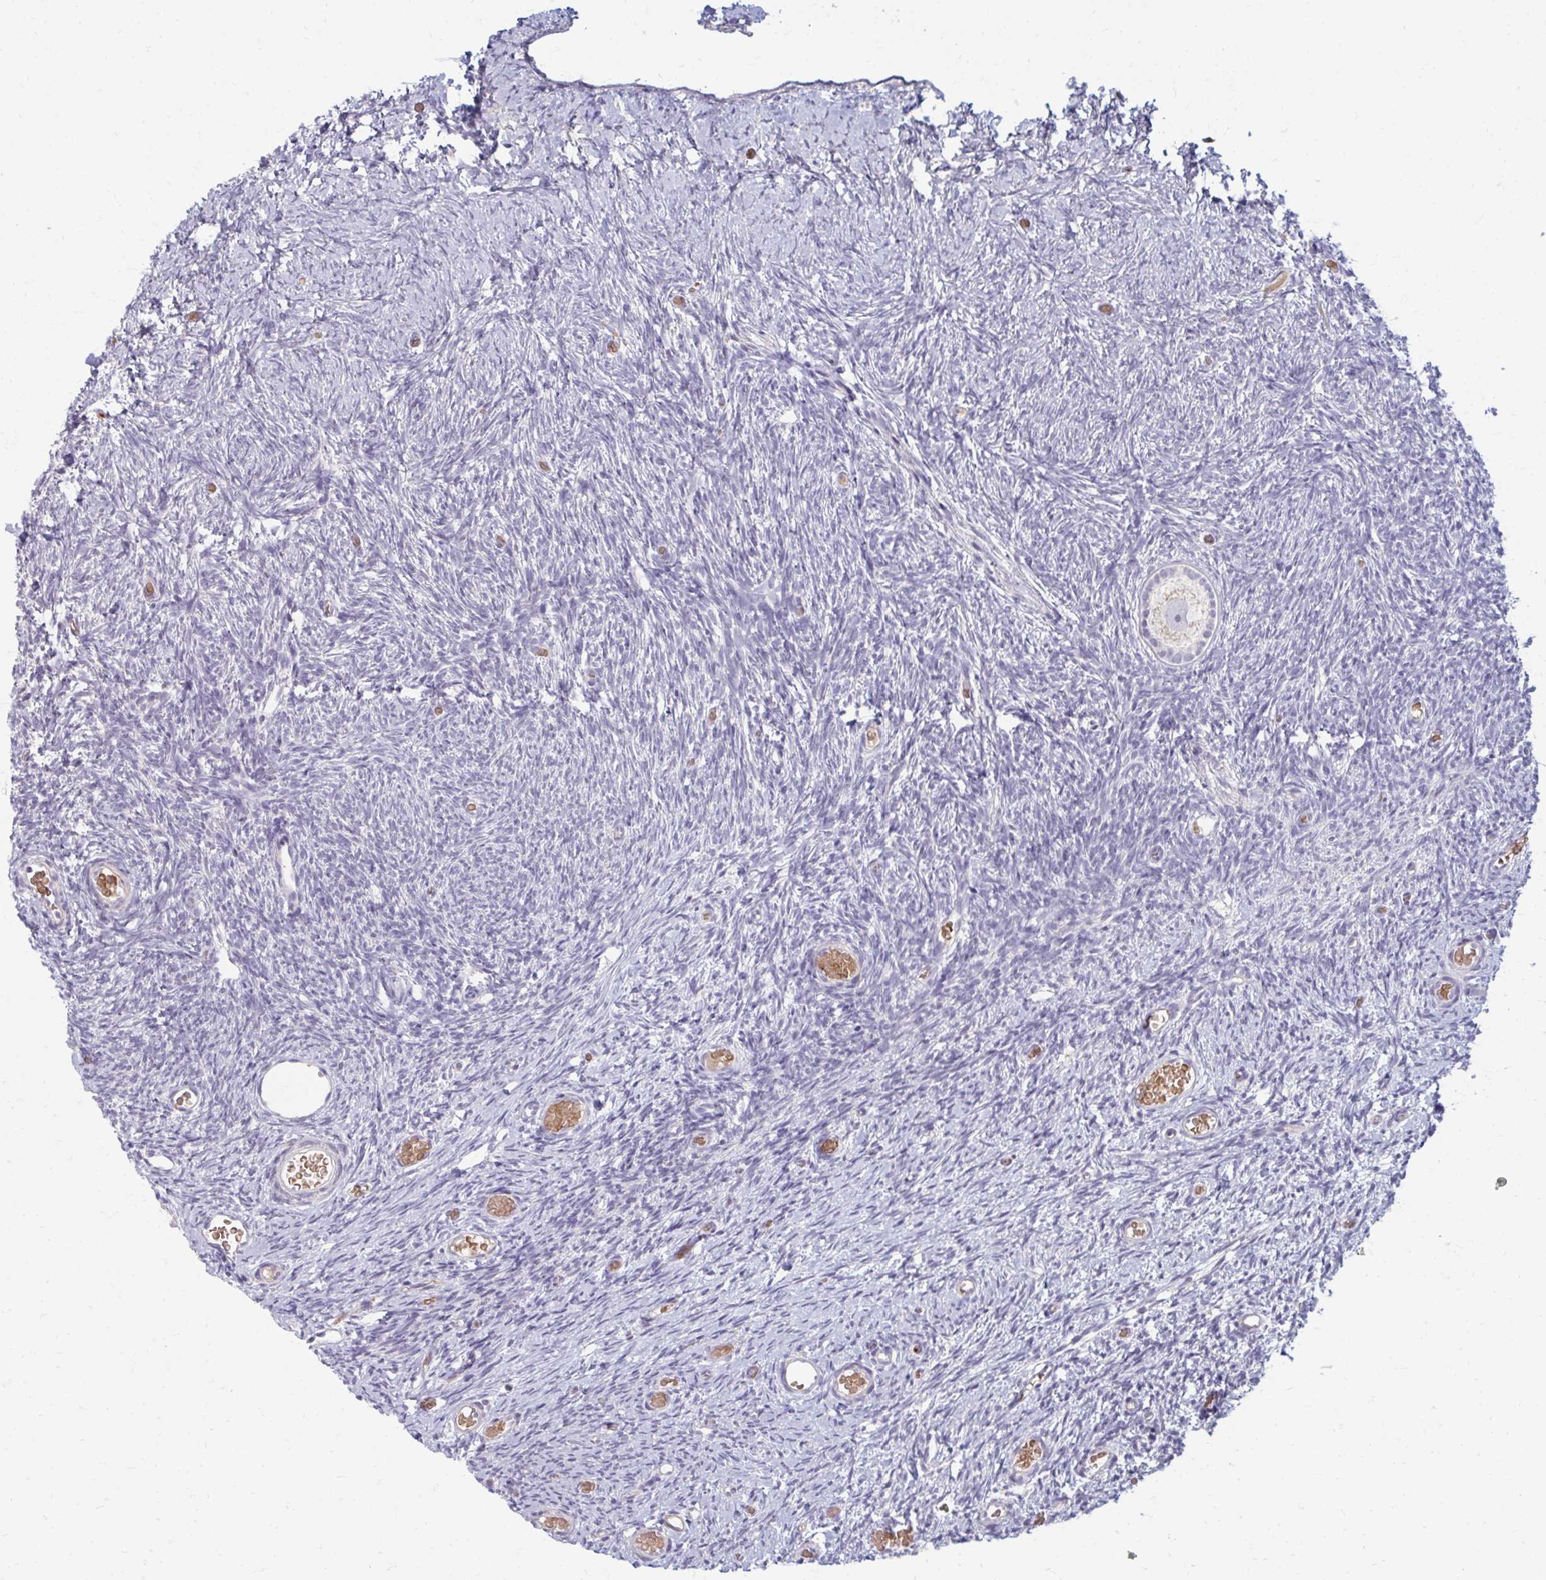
{"staining": {"intensity": "negative", "quantity": "none", "location": "none"}, "tissue": "ovary", "cell_type": "Follicle cells", "image_type": "normal", "snomed": [{"axis": "morphology", "description": "Normal tissue, NOS"}, {"axis": "topography", "description": "Ovary"}], "caption": "This is a histopathology image of immunohistochemistry (IHC) staining of normal ovary, which shows no positivity in follicle cells. (DAB (3,3'-diaminobenzidine) IHC with hematoxylin counter stain).", "gene": "RAB33A", "patient": {"sex": "female", "age": 39}}